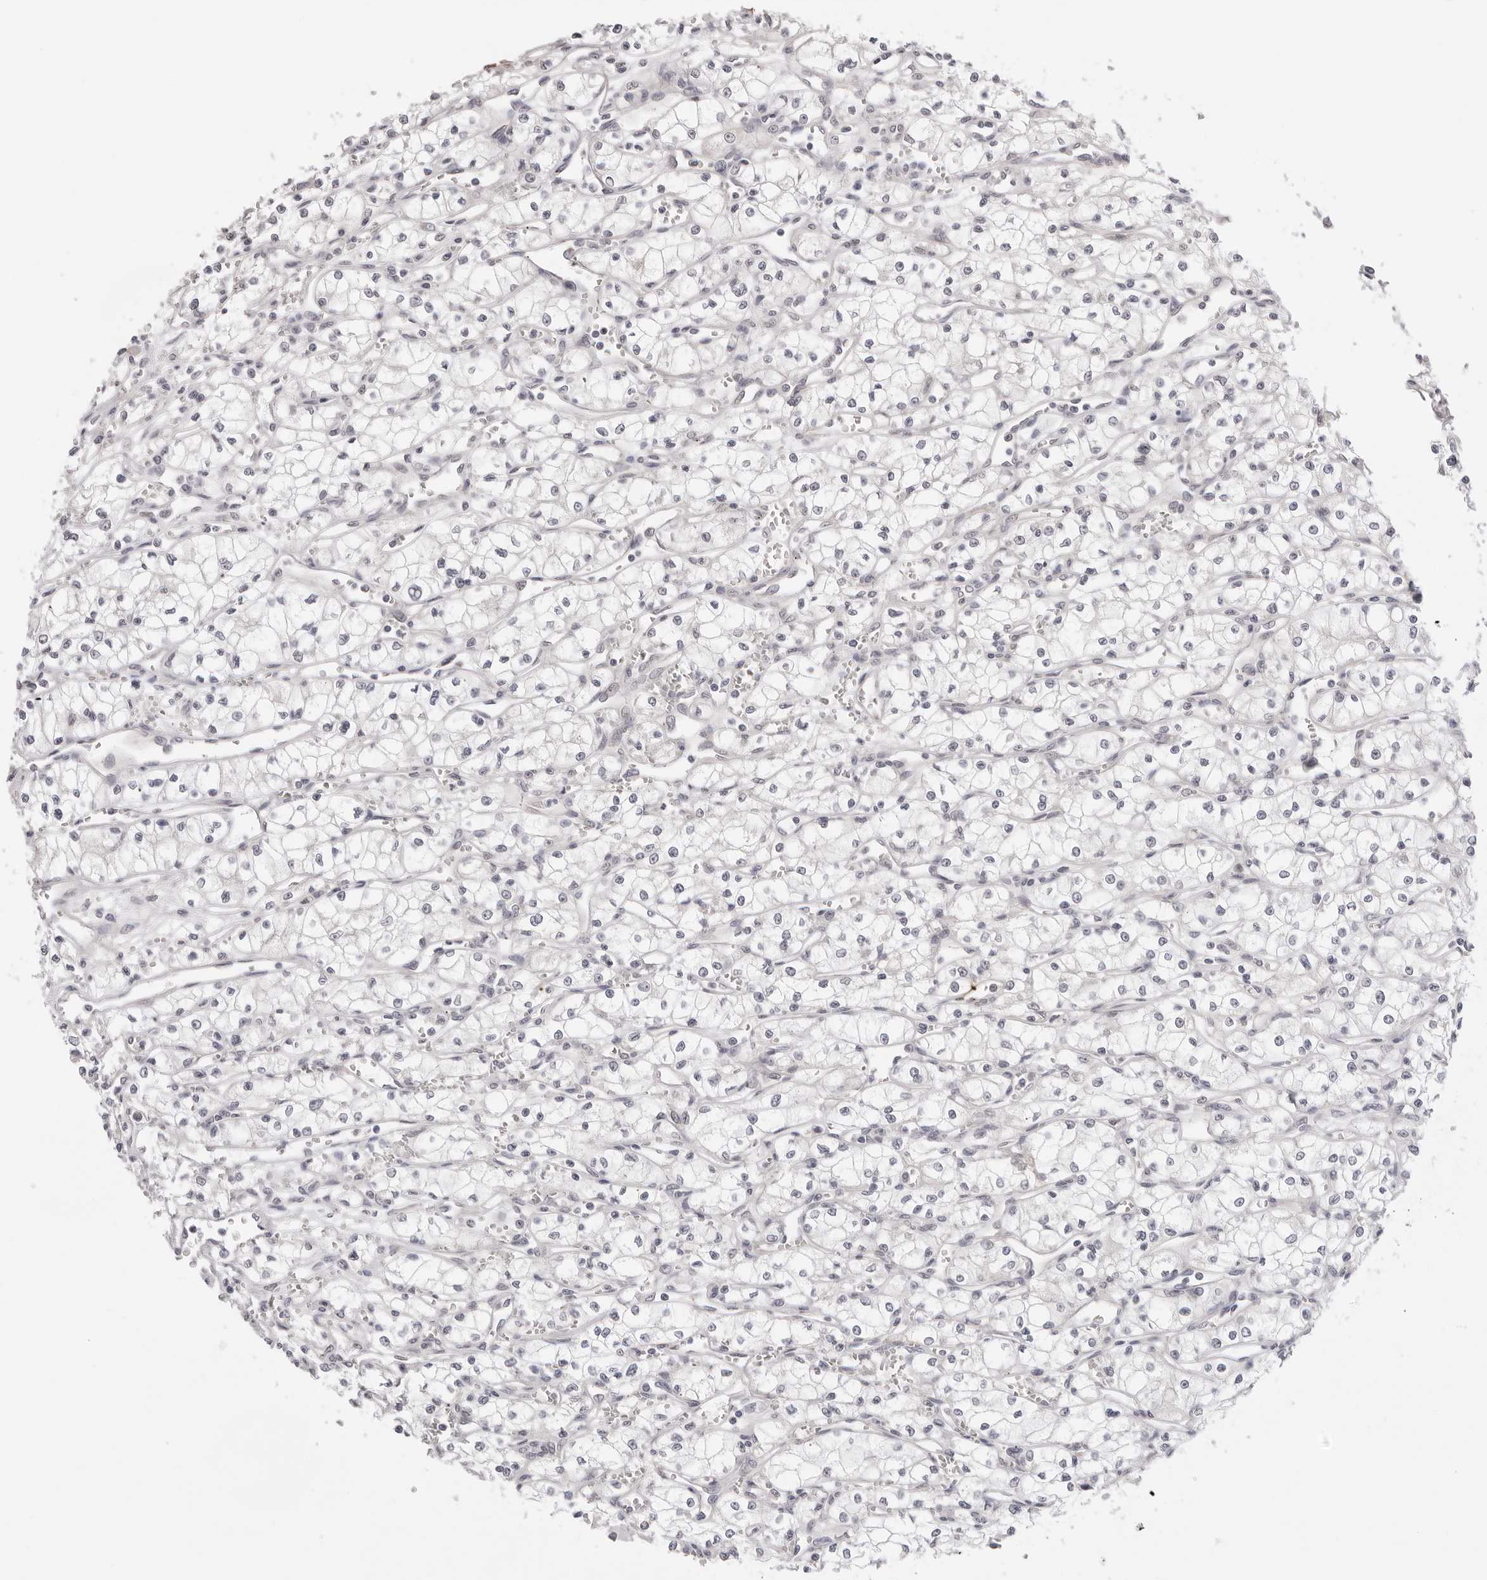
{"staining": {"intensity": "negative", "quantity": "none", "location": "none"}, "tissue": "renal cancer", "cell_type": "Tumor cells", "image_type": "cancer", "snomed": [{"axis": "morphology", "description": "Adenocarcinoma, NOS"}, {"axis": "topography", "description": "Kidney"}], "caption": "This is a photomicrograph of IHC staining of renal cancer, which shows no expression in tumor cells. (Stains: DAB (3,3'-diaminobenzidine) IHC with hematoxylin counter stain, Microscopy: brightfield microscopy at high magnification).", "gene": "IL17RA", "patient": {"sex": "male", "age": 59}}